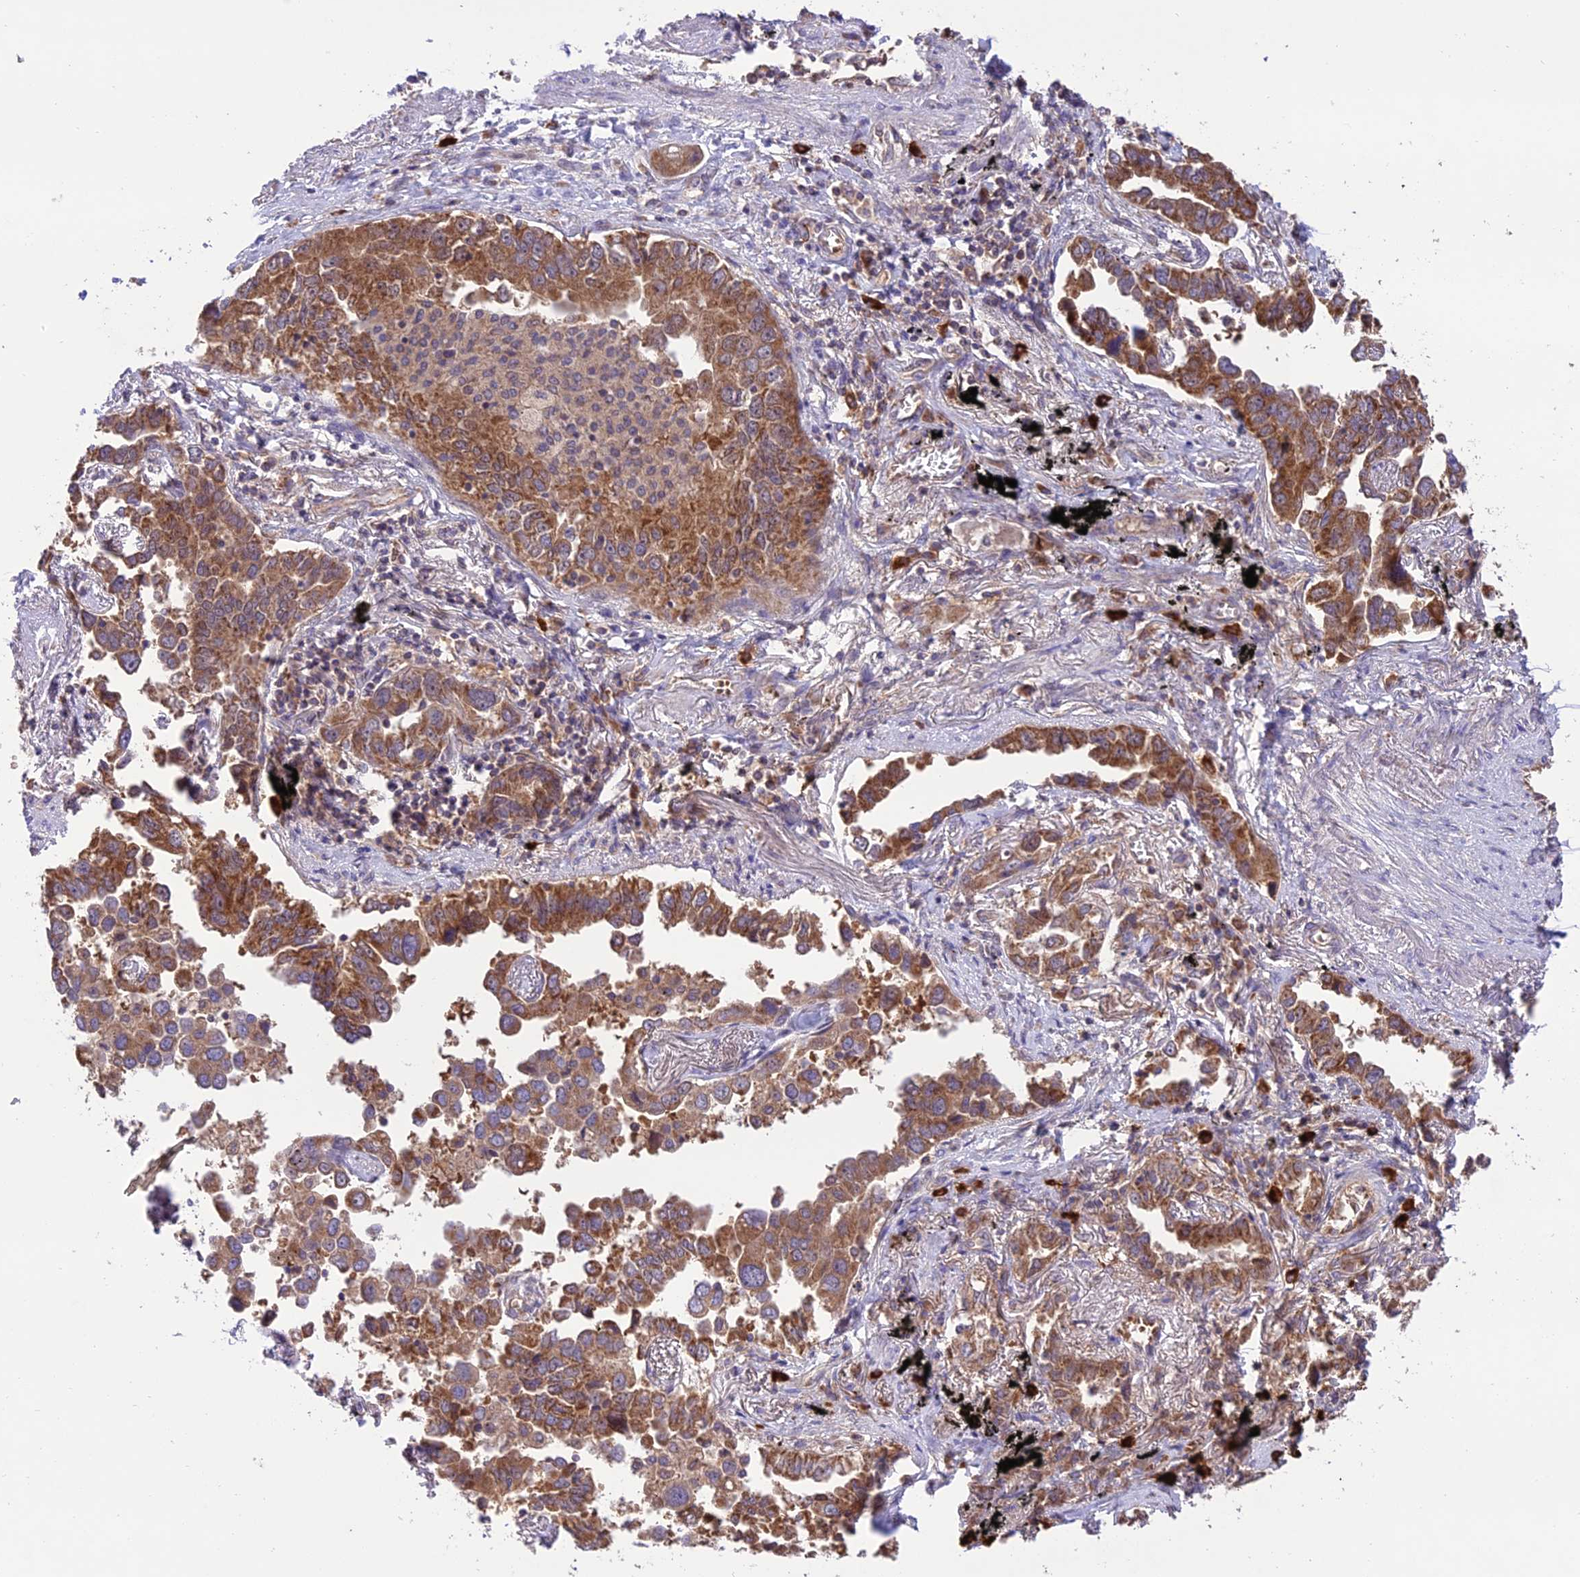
{"staining": {"intensity": "moderate", "quantity": ">75%", "location": "cytoplasmic/membranous"}, "tissue": "lung cancer", "cell_type": "Tumor cells", "image_type": "cancer", "snomed": [{"axis": "morphology", "description": "Adenocarcinoma, NOS"}, {"axis": "topography", "description": "Lung"}], "caption": "A histopathology image of human lung cancer stained for a protein exhibits moderate cytoplasmic/membranous brown staining in tumor cells.", "gene": "NDUFAF1", "patient": {"sex": "male", "age": 67}}